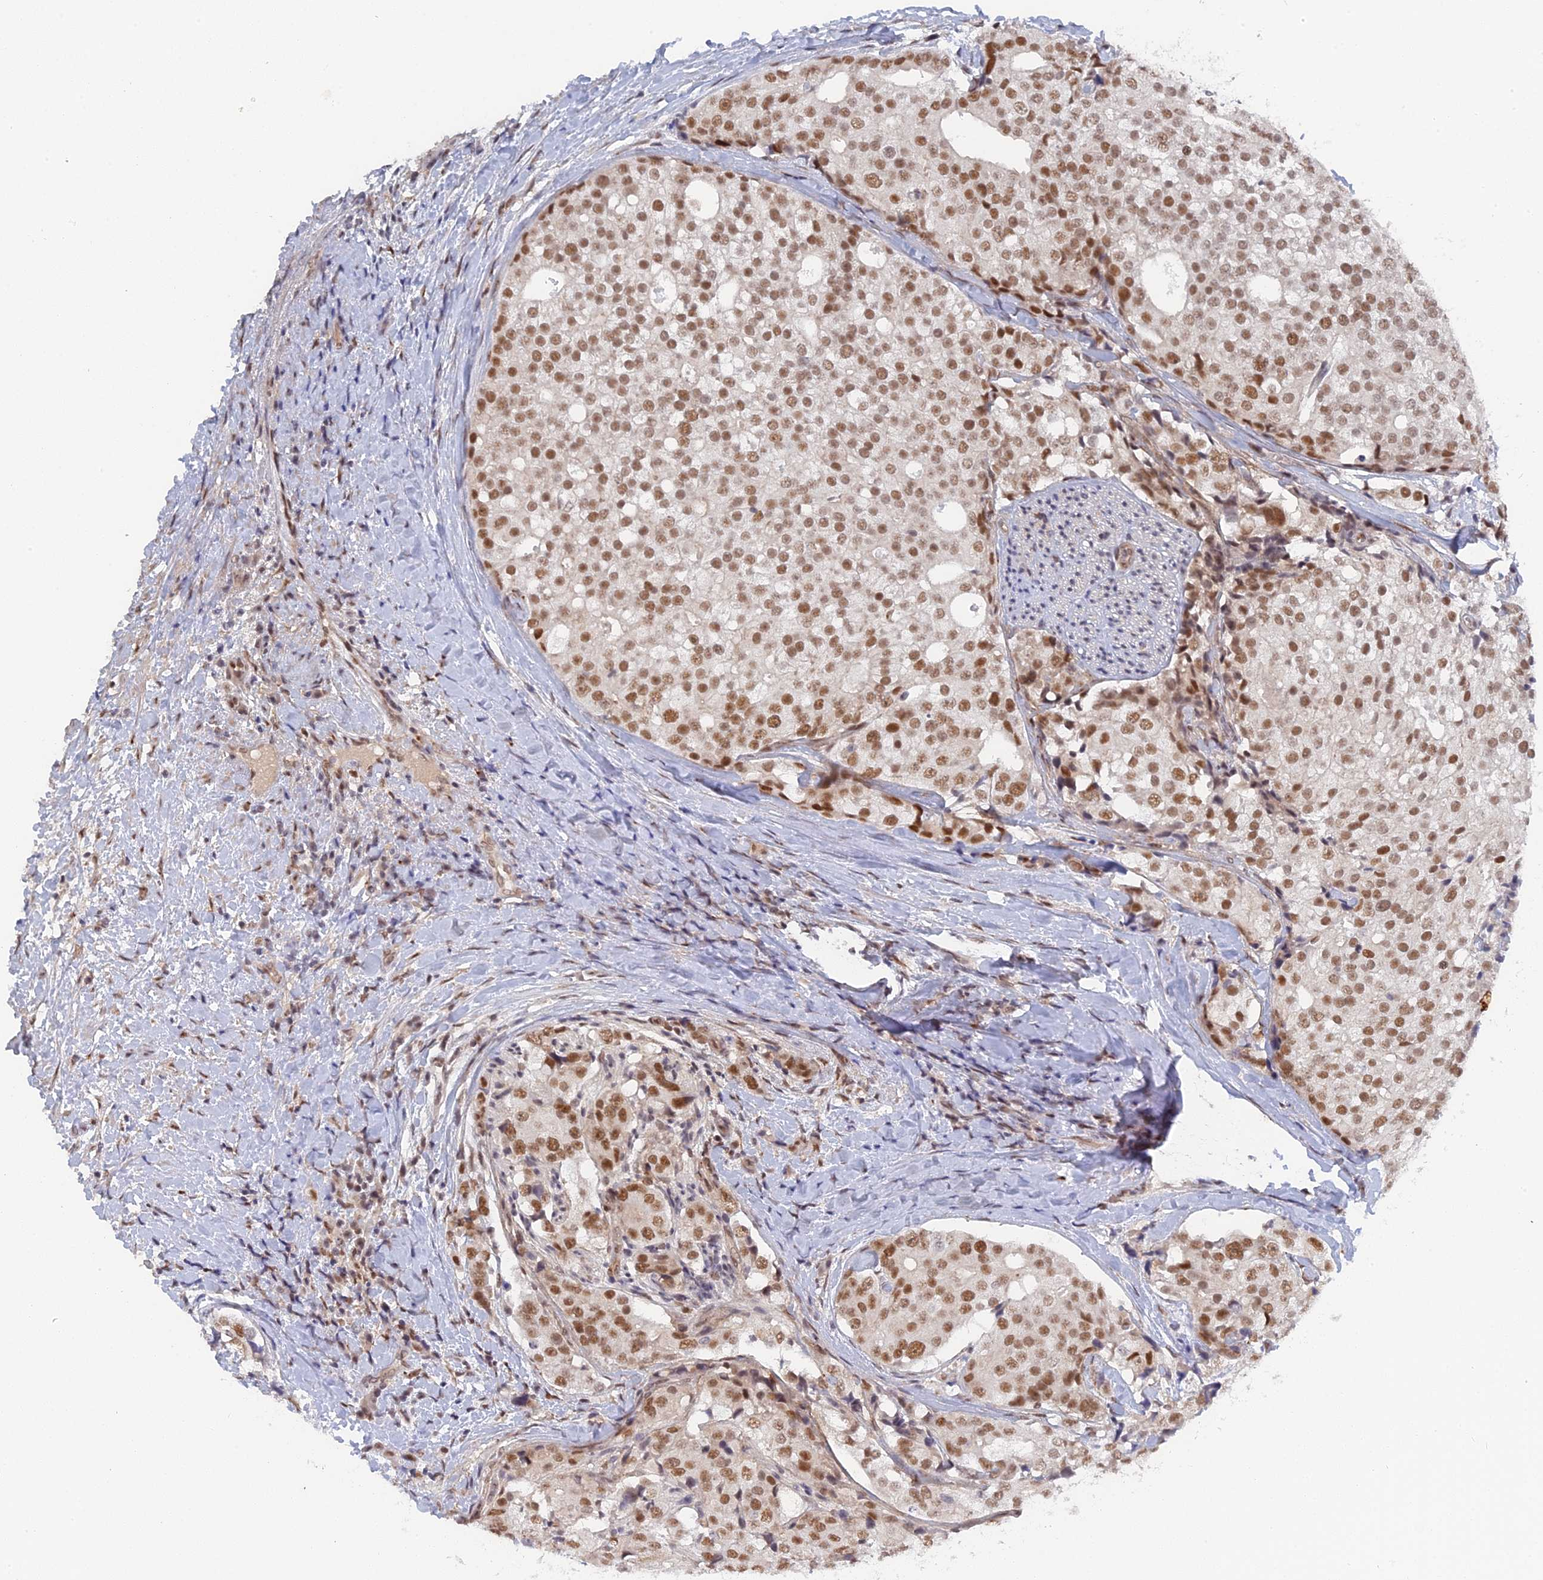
{"staining": {"intensity": "moderate", "quantity": ">75%", "location": "nuclear"}, "tissue": "prostate cancer", "cell_type": "Tumor cells", "image_type": "cancer", "snomed": [{"axis": "morphology", "description": "Adenocarcinoma, High grade"}, {"axis": "topography", "description": "Prostate"}], "caption": "Protein analysis of prostate cancer tissue reveals moderate nuclear staining in about >75% of tumor cells. The protein of interest is shown in brown color, while the nuclei are stained blue.", "gene": "CCDC85A", "patient": {"sex": "male", "age": 49}}